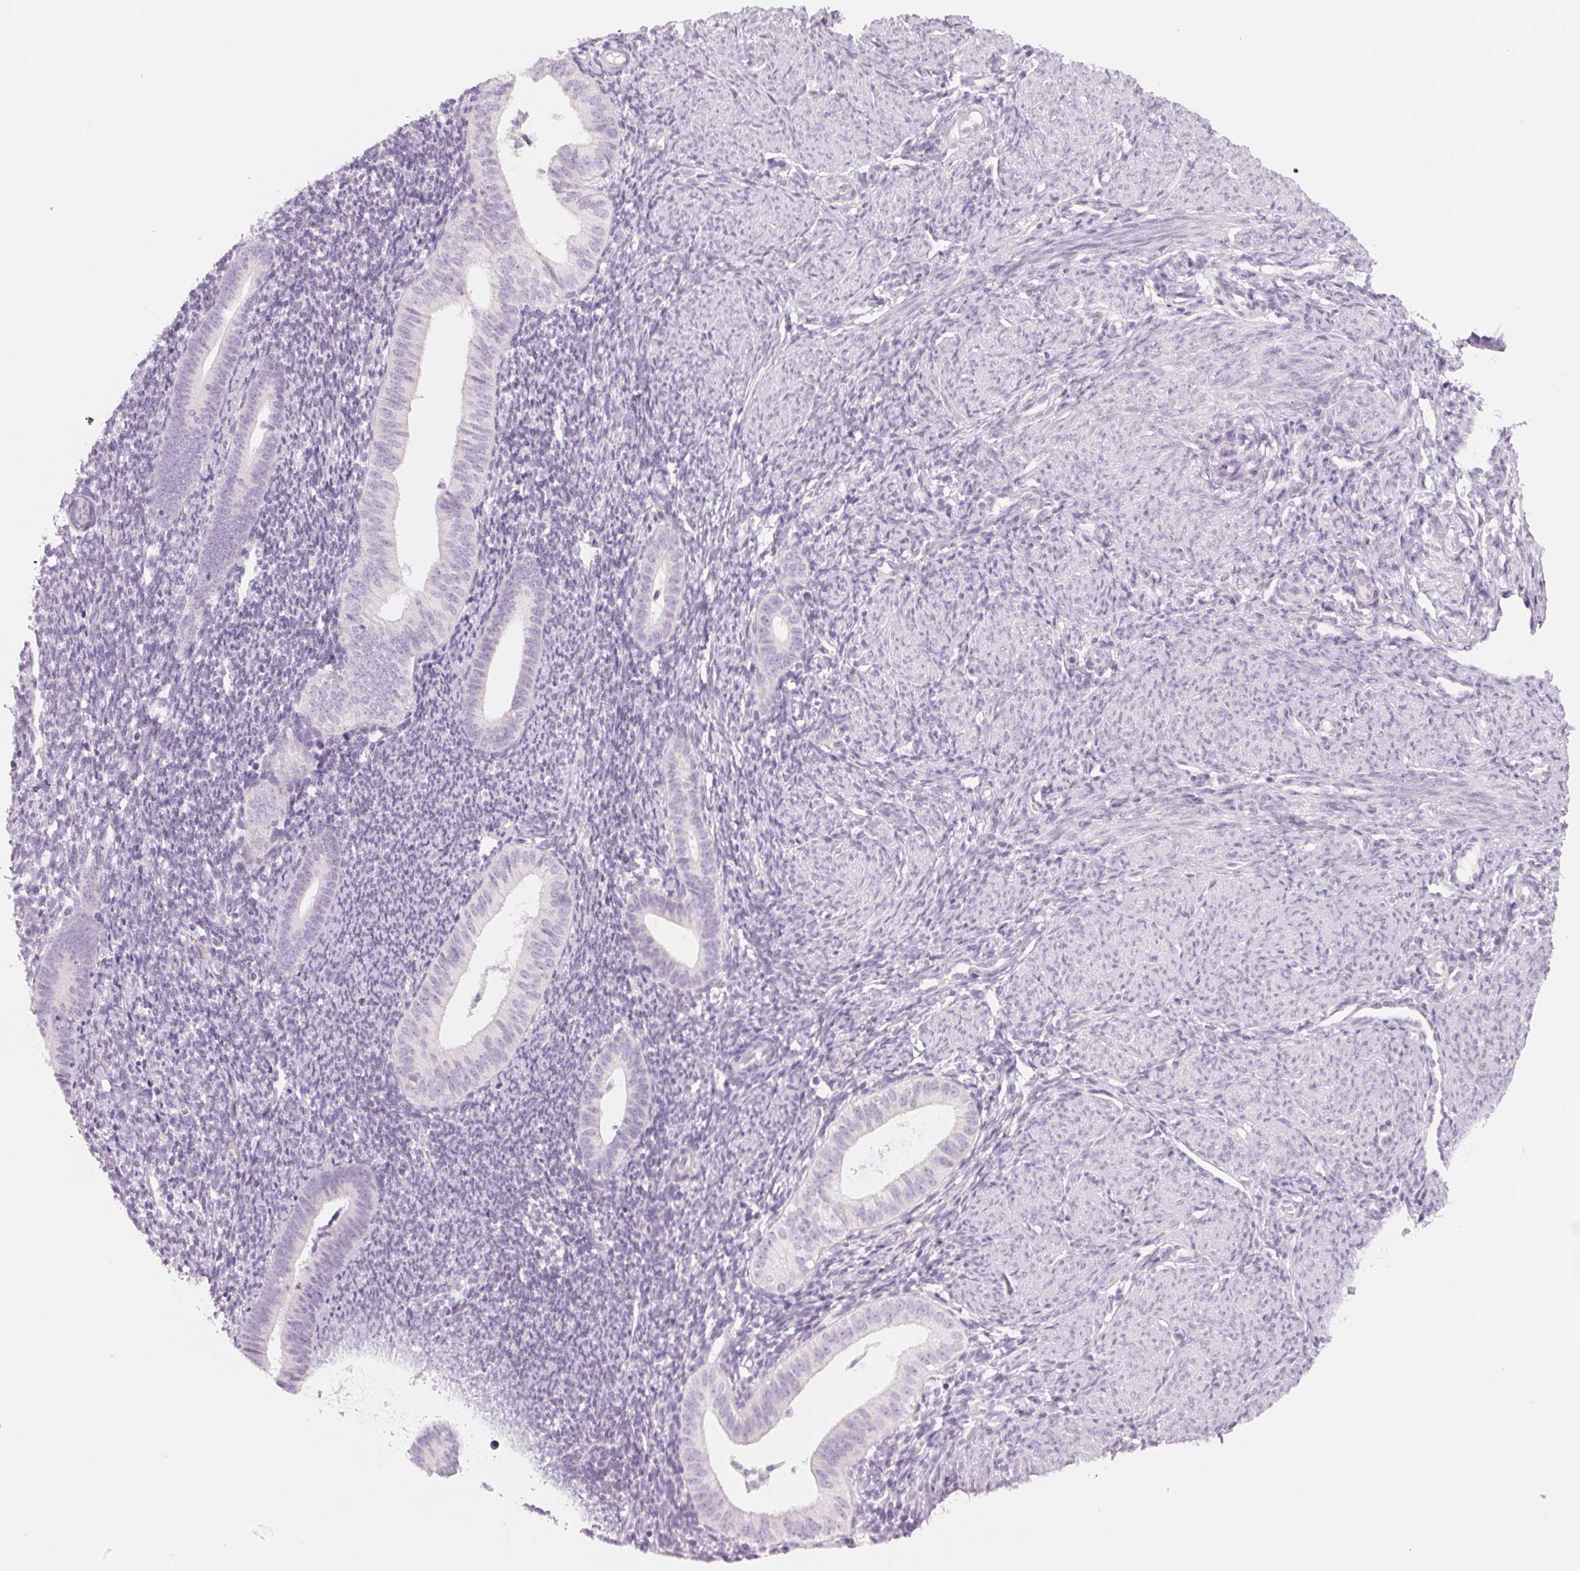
{"staining": {"intensity": "negative", "quantity": "none", "location": "none"}, "tissue": "endometrium", "cell_type": "Cells in endometrial stroma", "image_type": "normal", "snomed": [{"axis": "morphology", "description": "Normal tissue, NOS"}, {"axis": "topography", "description": "Endometrium"}], "caption": "Immunohistochemical staining of normal human endometrium reveals no significant positivity in cells in endometrial stroma. Brightfield microscopy of IHC stained with DAB (3,3'-diaminobenzidine) (brown) and hematoxylin (blue), captured at high magnification.", "gene": "HOXB13", "patient": {"sex": "female", "age": 39}}